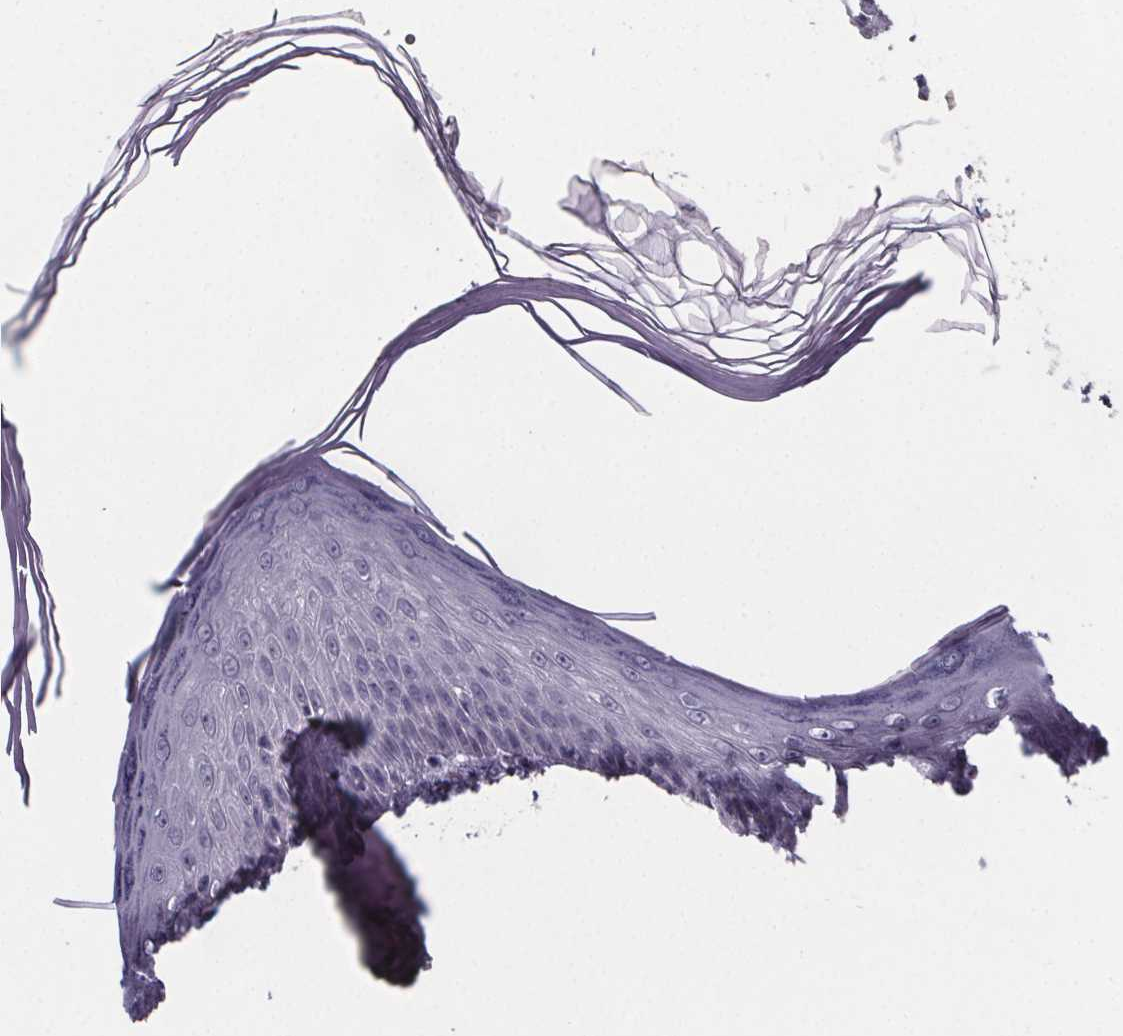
{"staining": {"intensity": "negative", "quantity": "none", "location": "none"}, "tissue": "skin", "cell_type": "Fibroblasts", "image_type": "normal", "snomed": [{"axis": "morphology", "description": "Normal tissue, NOS"}, {"axis": "topography", "description": "Skin"}], "caption": "Protein analysis of normal skin displays no significant staining in fibroblasts. (DAB (3,3'-diaminobenzidine) IHC with hematoxylin counter stain).", "gene": "PAH", "patient": {"sex": "female", "age": 62}}